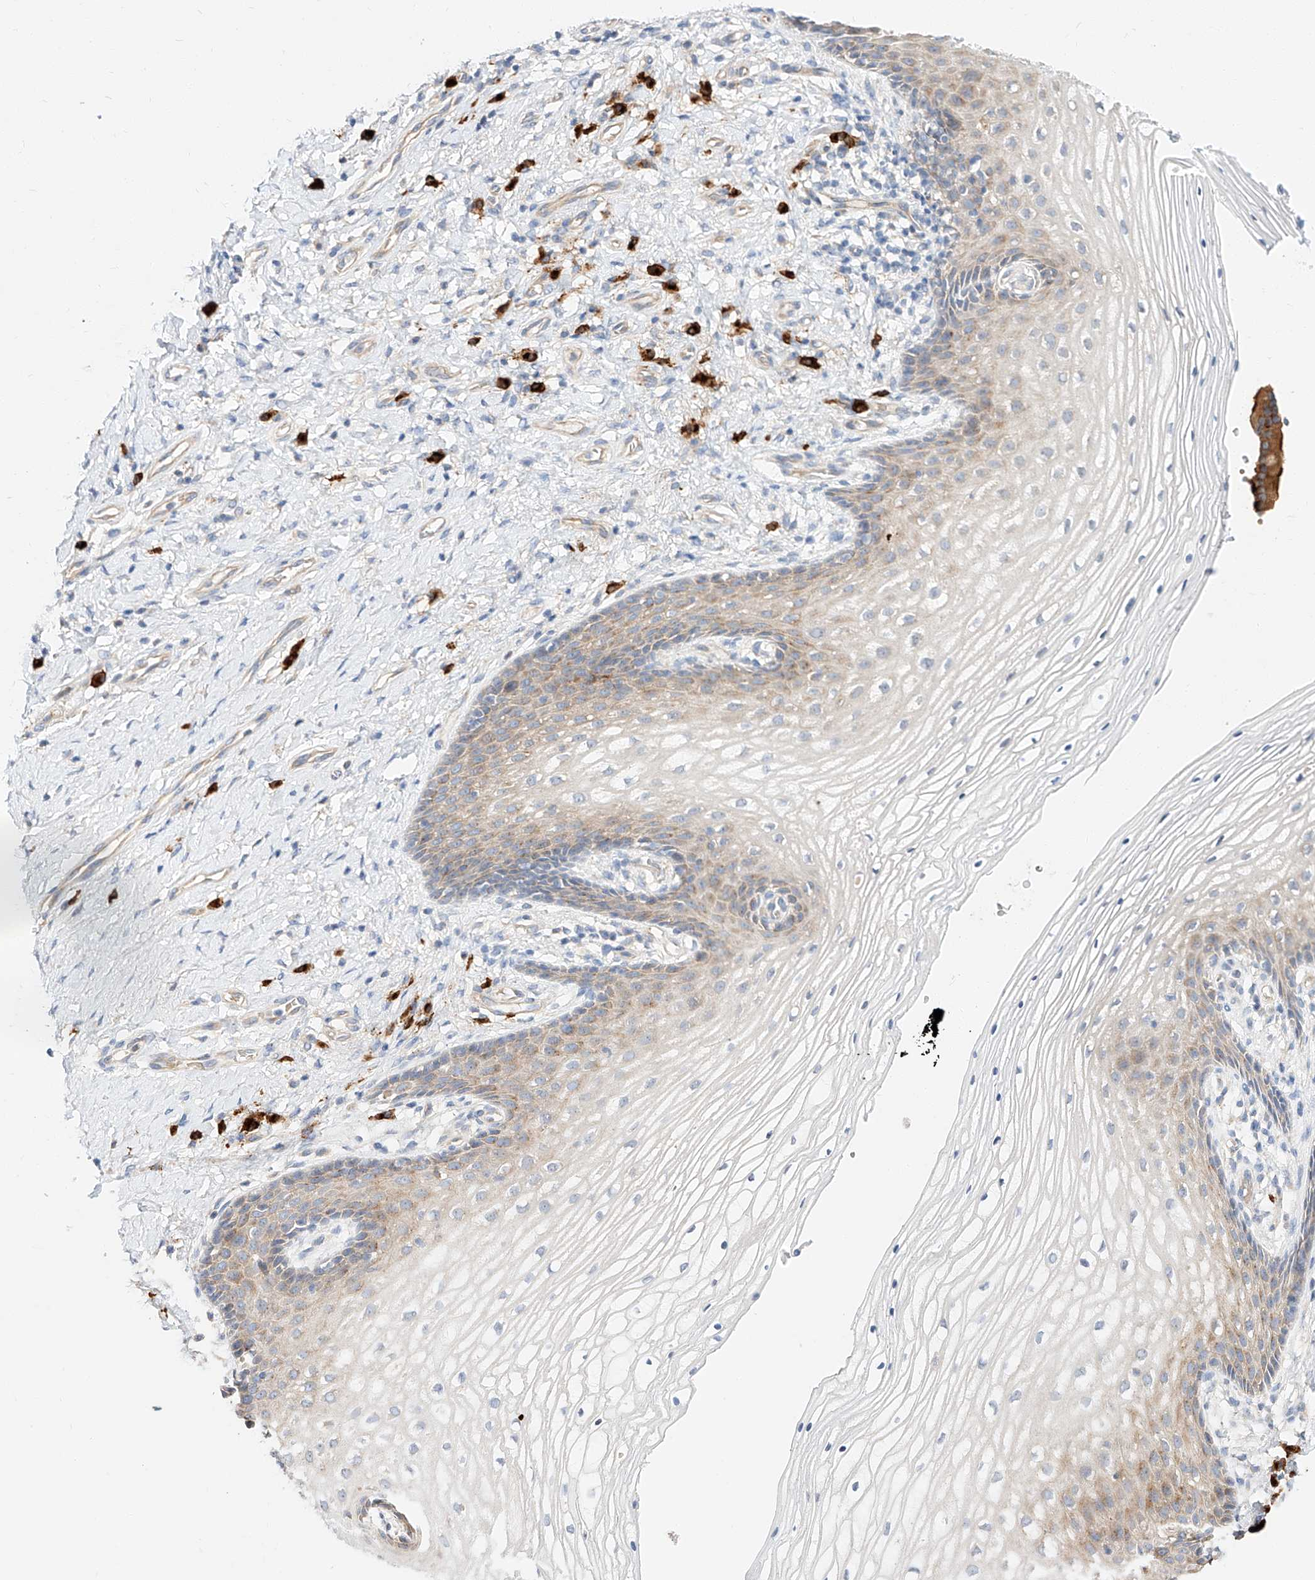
{"staining": {"intensity": "moderate", "quantity": "<25%", "location": "cytoplasmic/membranous"}, "tissue": "vagina", "cell_type": "Squamous epithelial cells", "image_type": "normal", "snomed": [{"axis": "morphology", "description": "Normal tissue, NOS"}, {"axis": "topography", "description": "Vagina"}], "caption": "Immunohistochemistry (IHC) histopathology image of benign vagina: human vagina stained using immunohistochemistry (IHC) exhibits low levels of moderate protein expression localized specifically in the cytoplasmic/membranous of squamous epithelial cells, appearing as a cytoplasmic/membranous brown color.", "gene": "GLMN", "patient": {"sex": "female", "age": 60}}